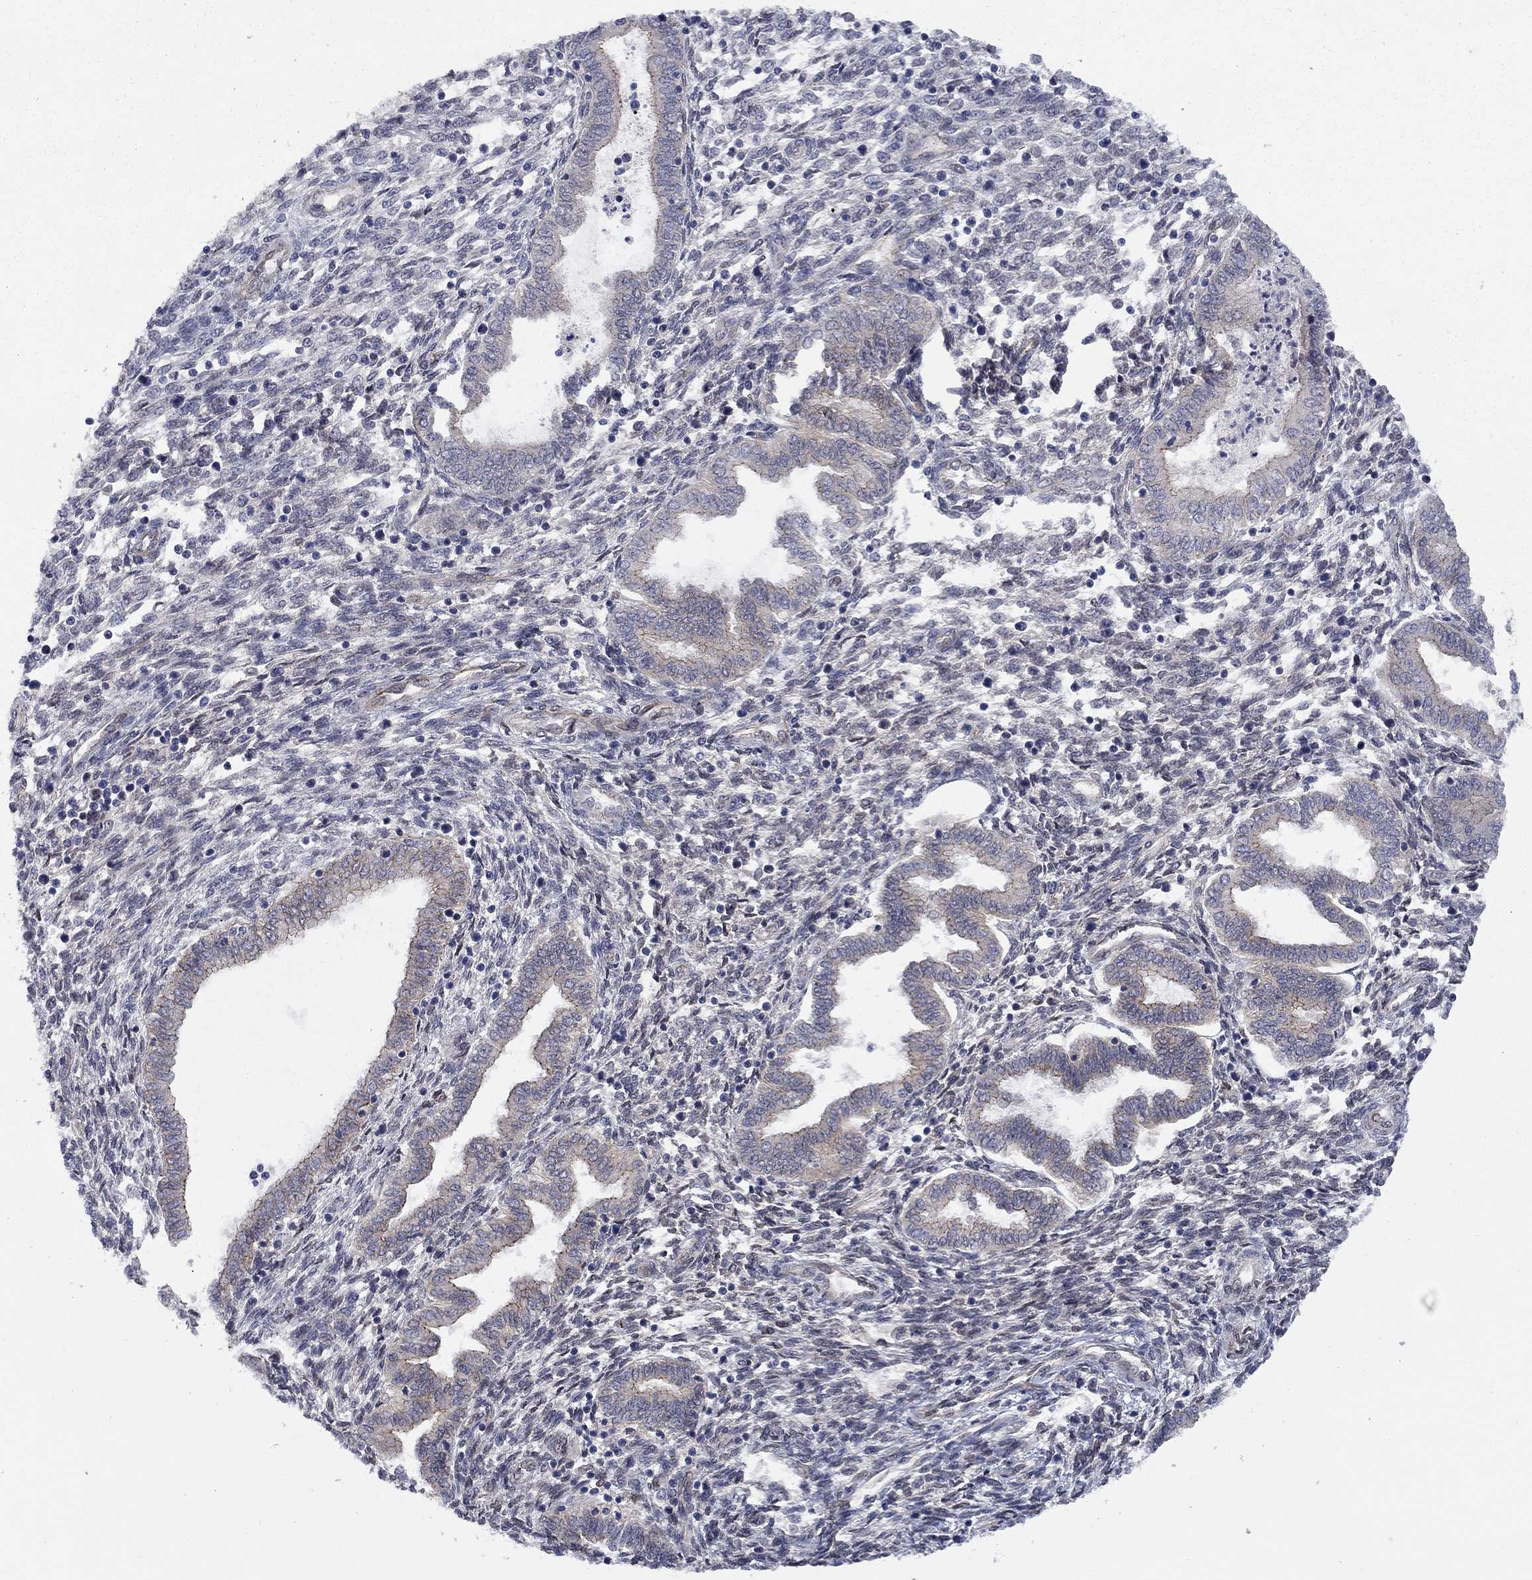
{"staining": {"intensity": "negative", "quantity": "none", "location": "none"}, "tissue": "endometrium", "cell_type": "Cells in endometrial stroma", "image_type": "normal", "snomed": [{"axis": "morphology", "description": "Normal tissue, NOS"}, {"axis": "topography", "description": "Endometrium"}], "caption": "Cells in endometrial stroma are negative for brown protein staining in unremarkable endometrium. The staining was performed using DAB to visualize the protein expression in brown, while the nuclei were stained in blue with hematoxylin (Magnification: 20x).", "gene": "EMC9", "patient": {"sex": "female", "age": 42}}